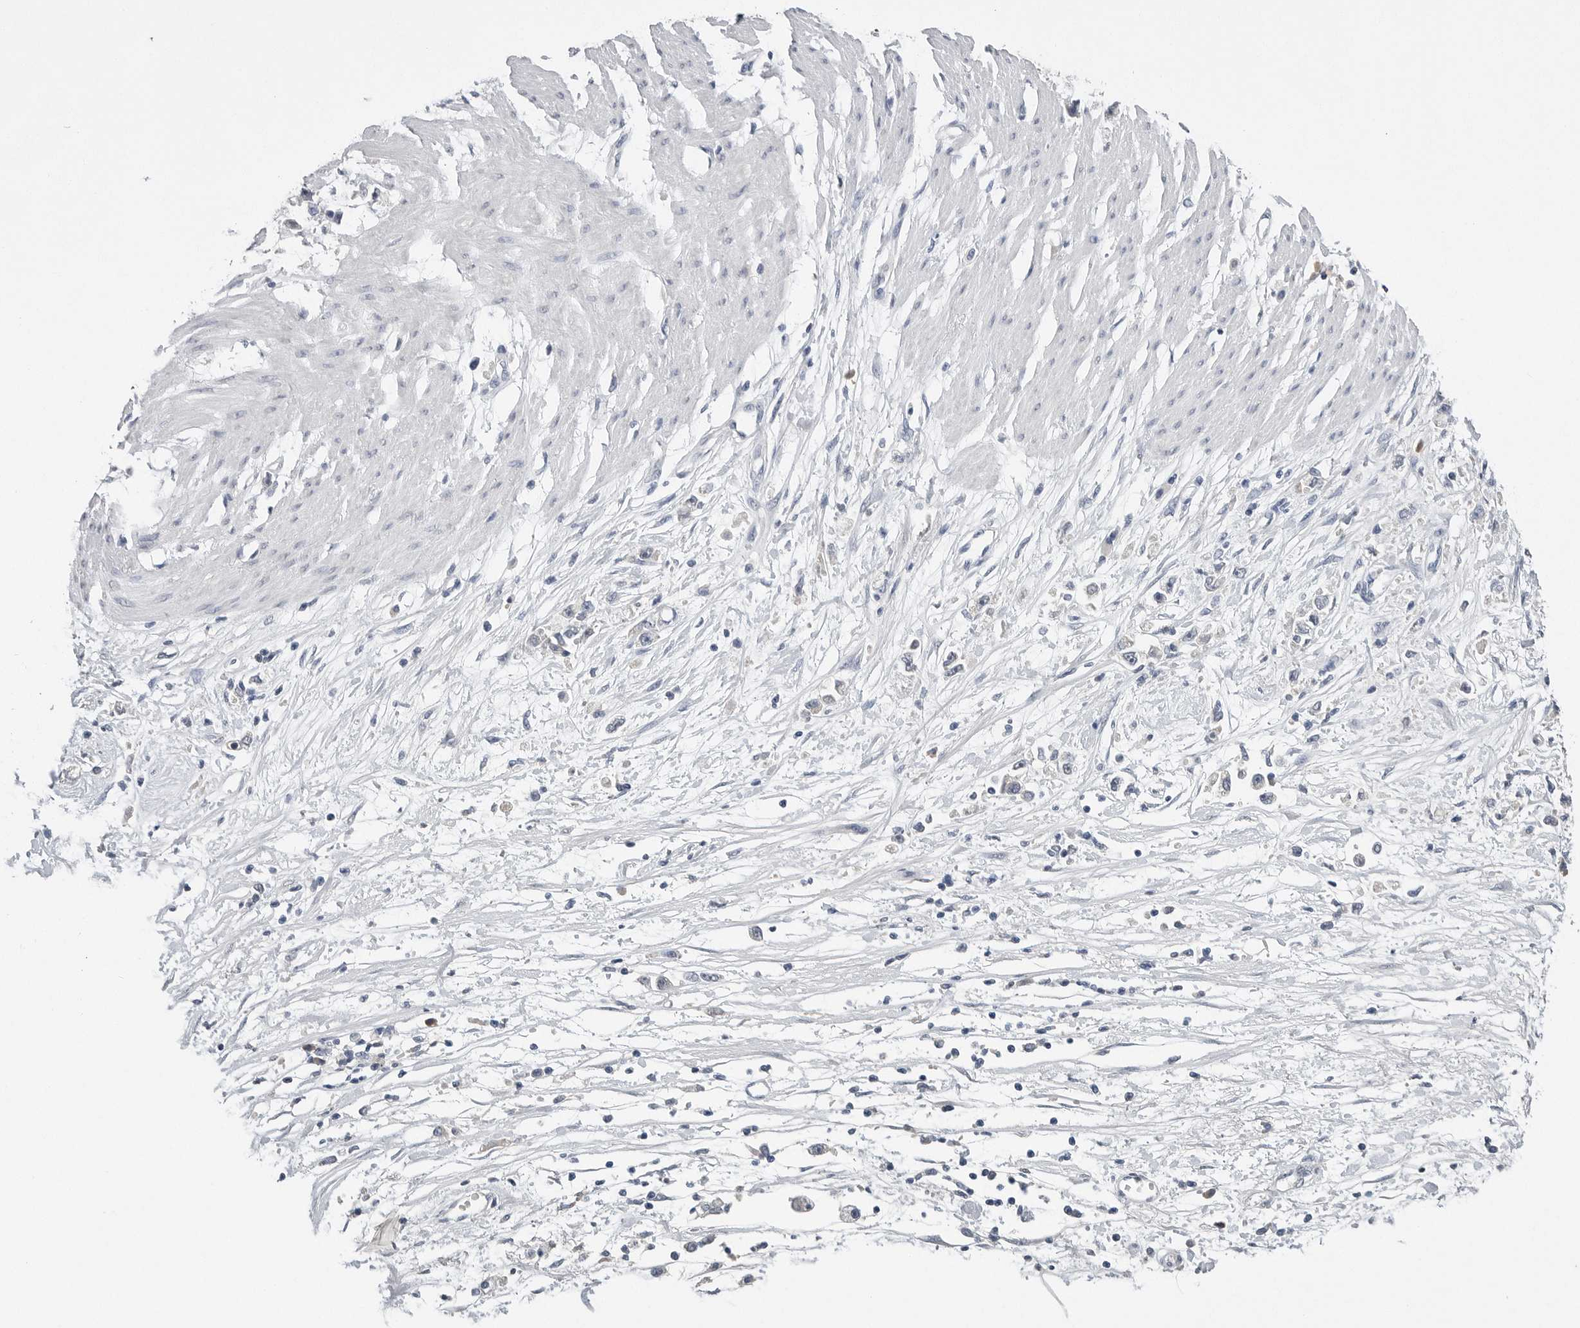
{"staining": {"intensity": "negative", "quantity": "none", "location": "none"}, "tissue": "stomach cancer", "cell_type": "Tumor cells", "image_type": "cancer", "snomed": [{"axis": "morphology", "description": "Adenocarcinoma, NOS"}, {"axis": "topography", "description": "Stomach"}], "caption": "There is no significant staining in tumor cells of stomach adenocarcinoma.", "gene": "FABP6", "patient": {"sex": "female", "age": 59}}